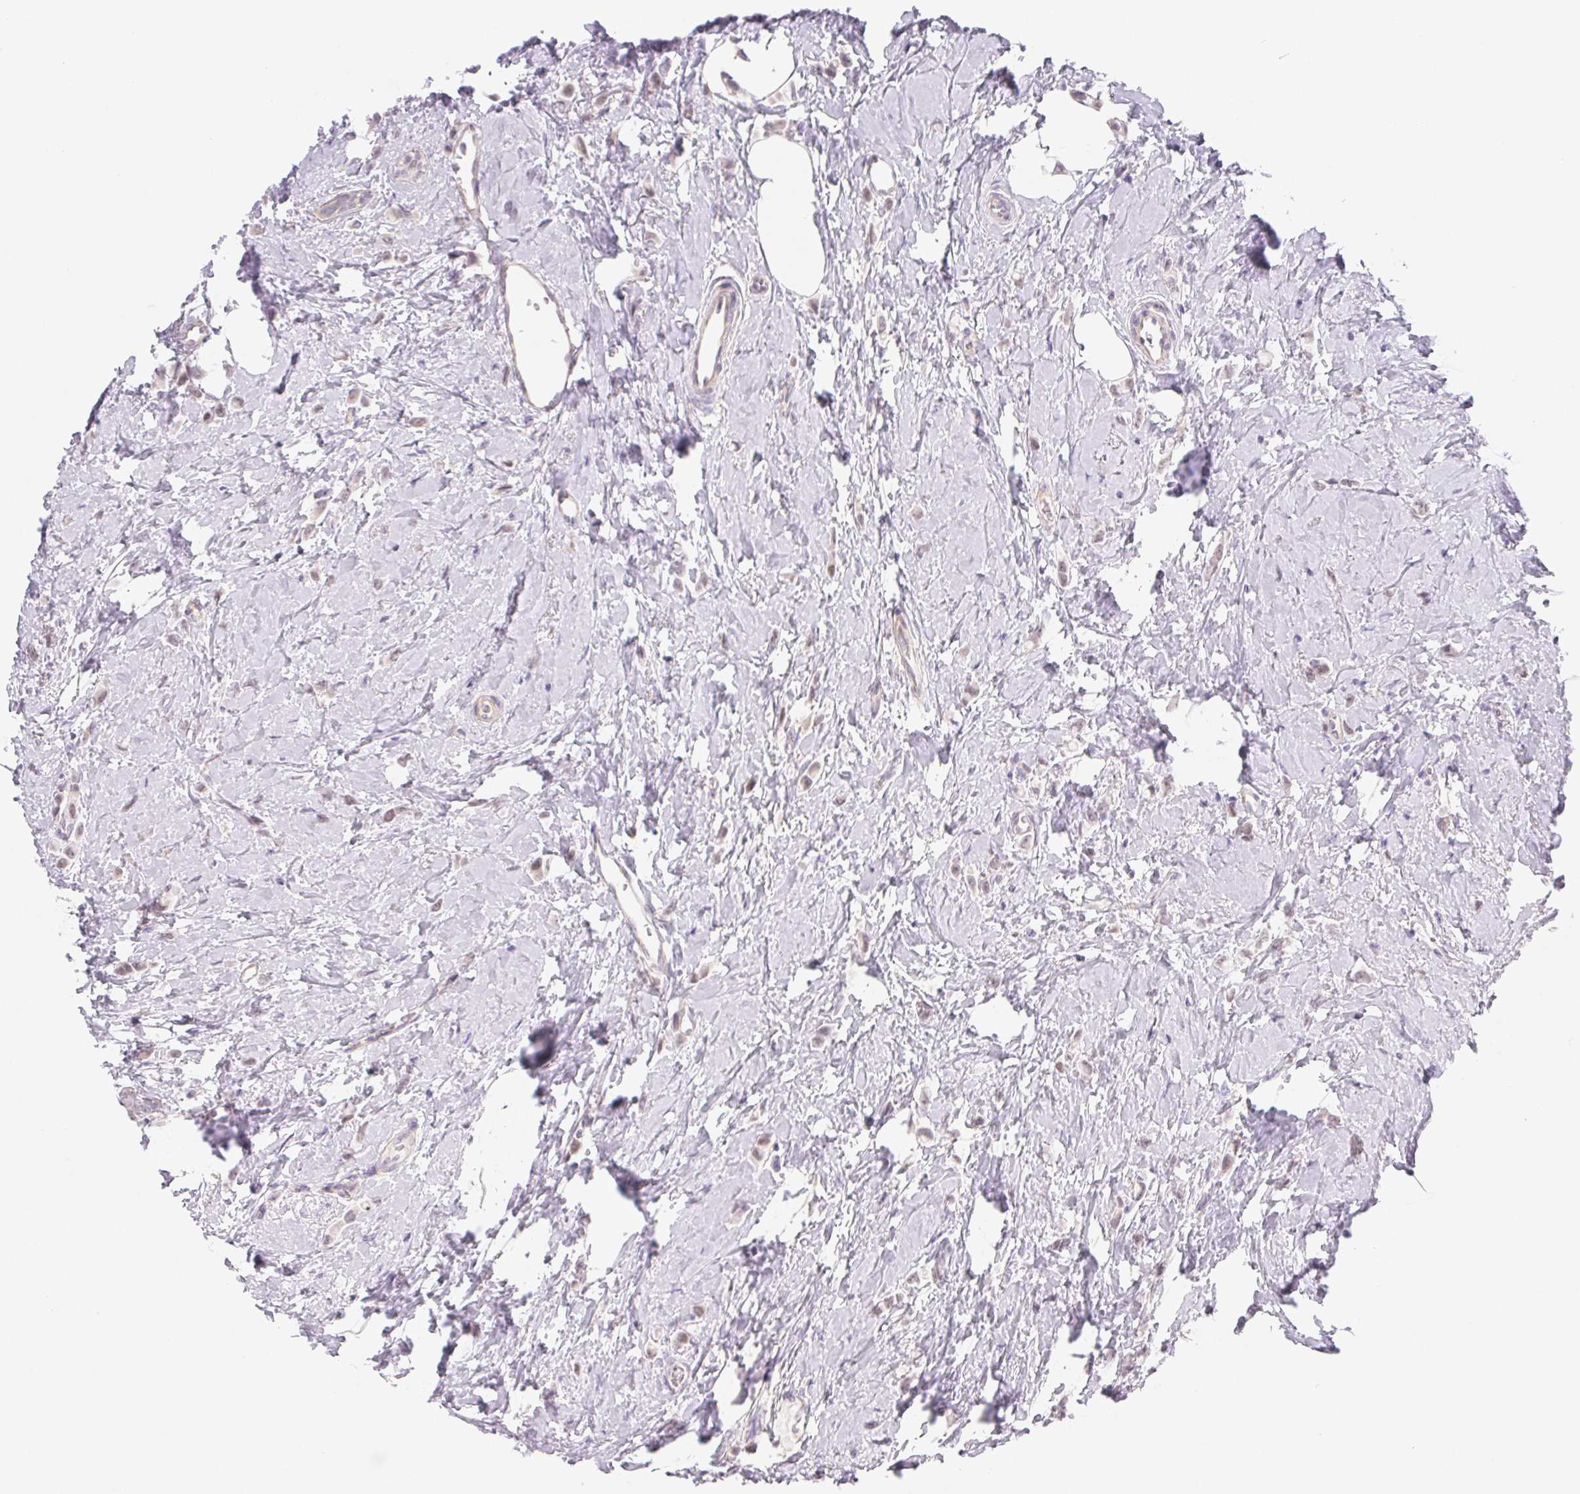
{"staining": {"intensity": "weak", "quantity": "<25%", "location": "cytoplasmic/membranous"}, "tissue": "breast cancer", "cell_type": "Tumor cells", "image_type": "cancer", "snomed": [{"axis": "morphology", "description": "Lobular carcinoma"}, {"axis": "topography", "description": "Breast"}], "caption": "Human lobular carcinoma (breast) stained for a protein using immunohistochemistry (IHC) displays no positivity in tumor cells.", "gene": "CTNND2", "patient": {"sex": "female", "age": 66}}